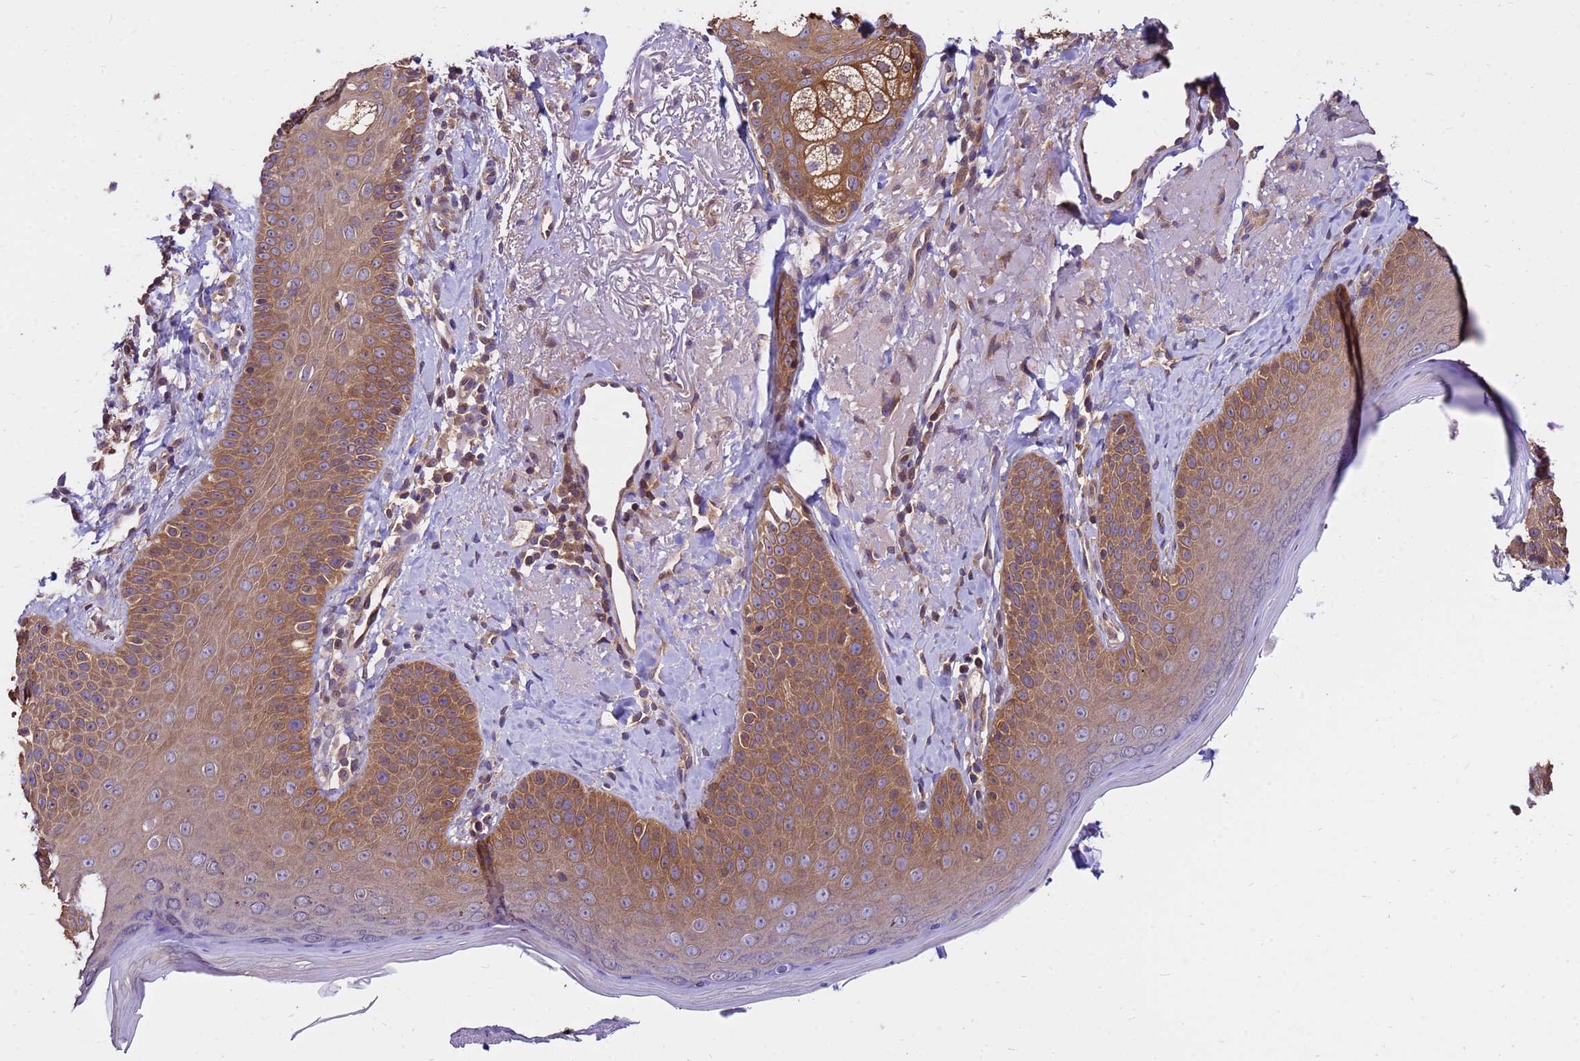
{"staining": {"intensity": "strong", "quantity": "25%-75%", "location": "cytoplasmic/membranous"}, "tissue": "skin", "cell_type": "Fibroblasts", "image_type": "normal", "snomed": [{"axis": "morphology", "description": "Normal tissue, NOS"}, {"axis": "topography", "description": "Skin"}], "caption": "This image demonstrates unremarkable skin stained with immunohistochemistry (IHC) to label a protein in brown. The cytoplasmic/membranous of fibroblasts show strong positivity for the protein. Nuclei are counter-stained blue.", "gene": "GET3", "patient": {"sex": "male", "age": 57}}